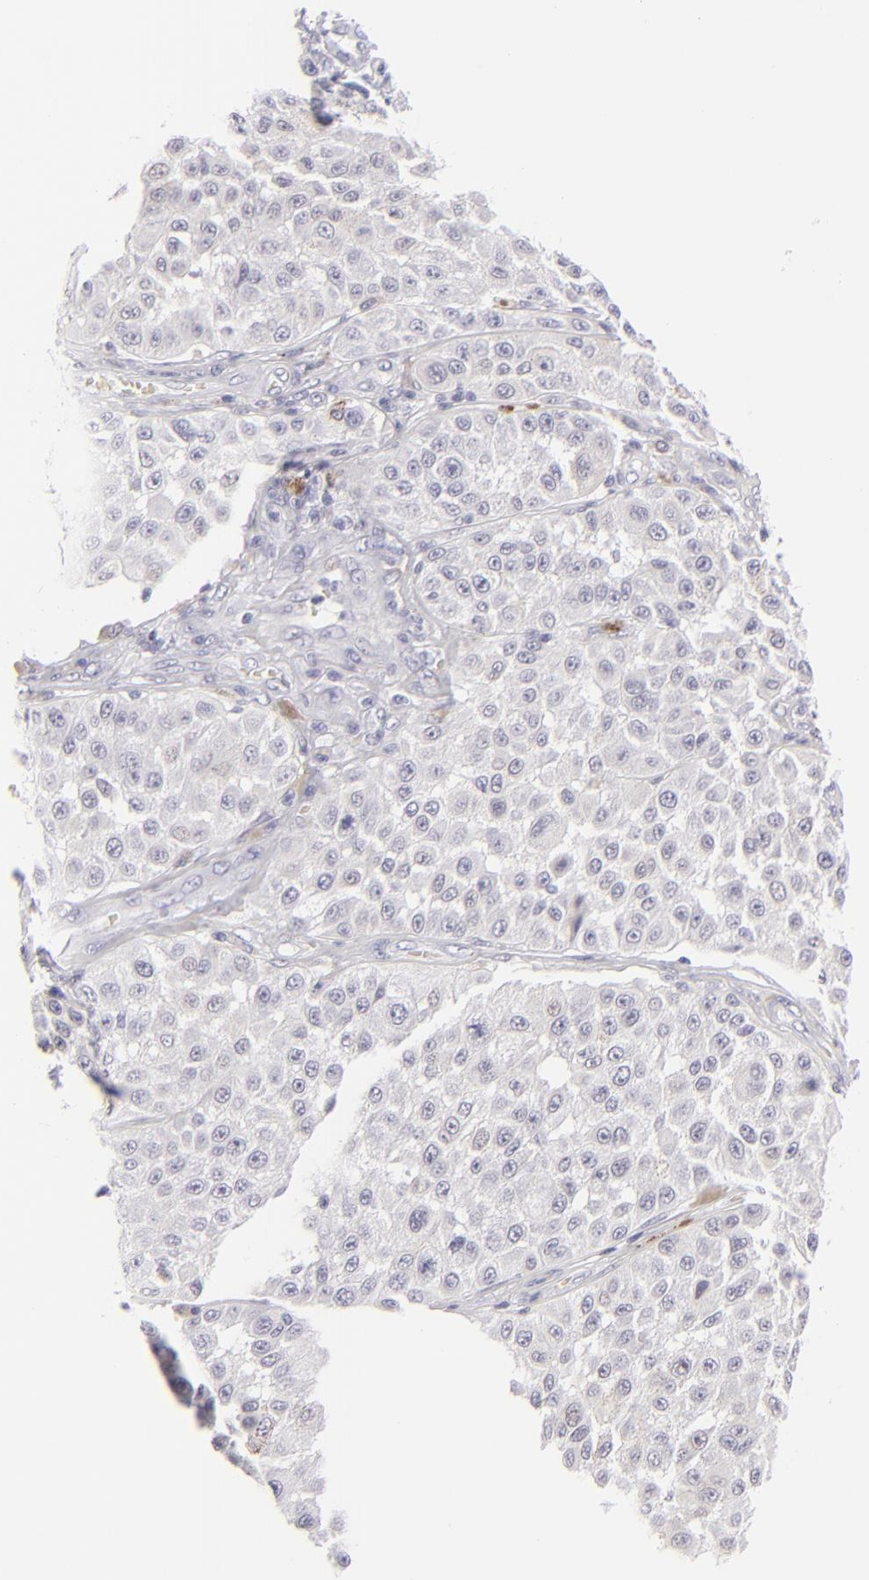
{"staining": {"intensity": "negative", "quantity": "none", "location": "none"}, "tissue": "melanoma", "cell_type": "Tumor cells", "image_type": "cancer", "snomed": [{"axis": "morphology", "description": "Malignant melanoma, NOS"}, {"axis": "topography", "description": "Skin"}], "caption": "DAB (3,3'-diaminobenzidine) immunohistochemical staining of human melanoma reveals no significant expression in tumor cells.", "gene": "FCER2", "patient": {"sex": "female", "age": 64}}